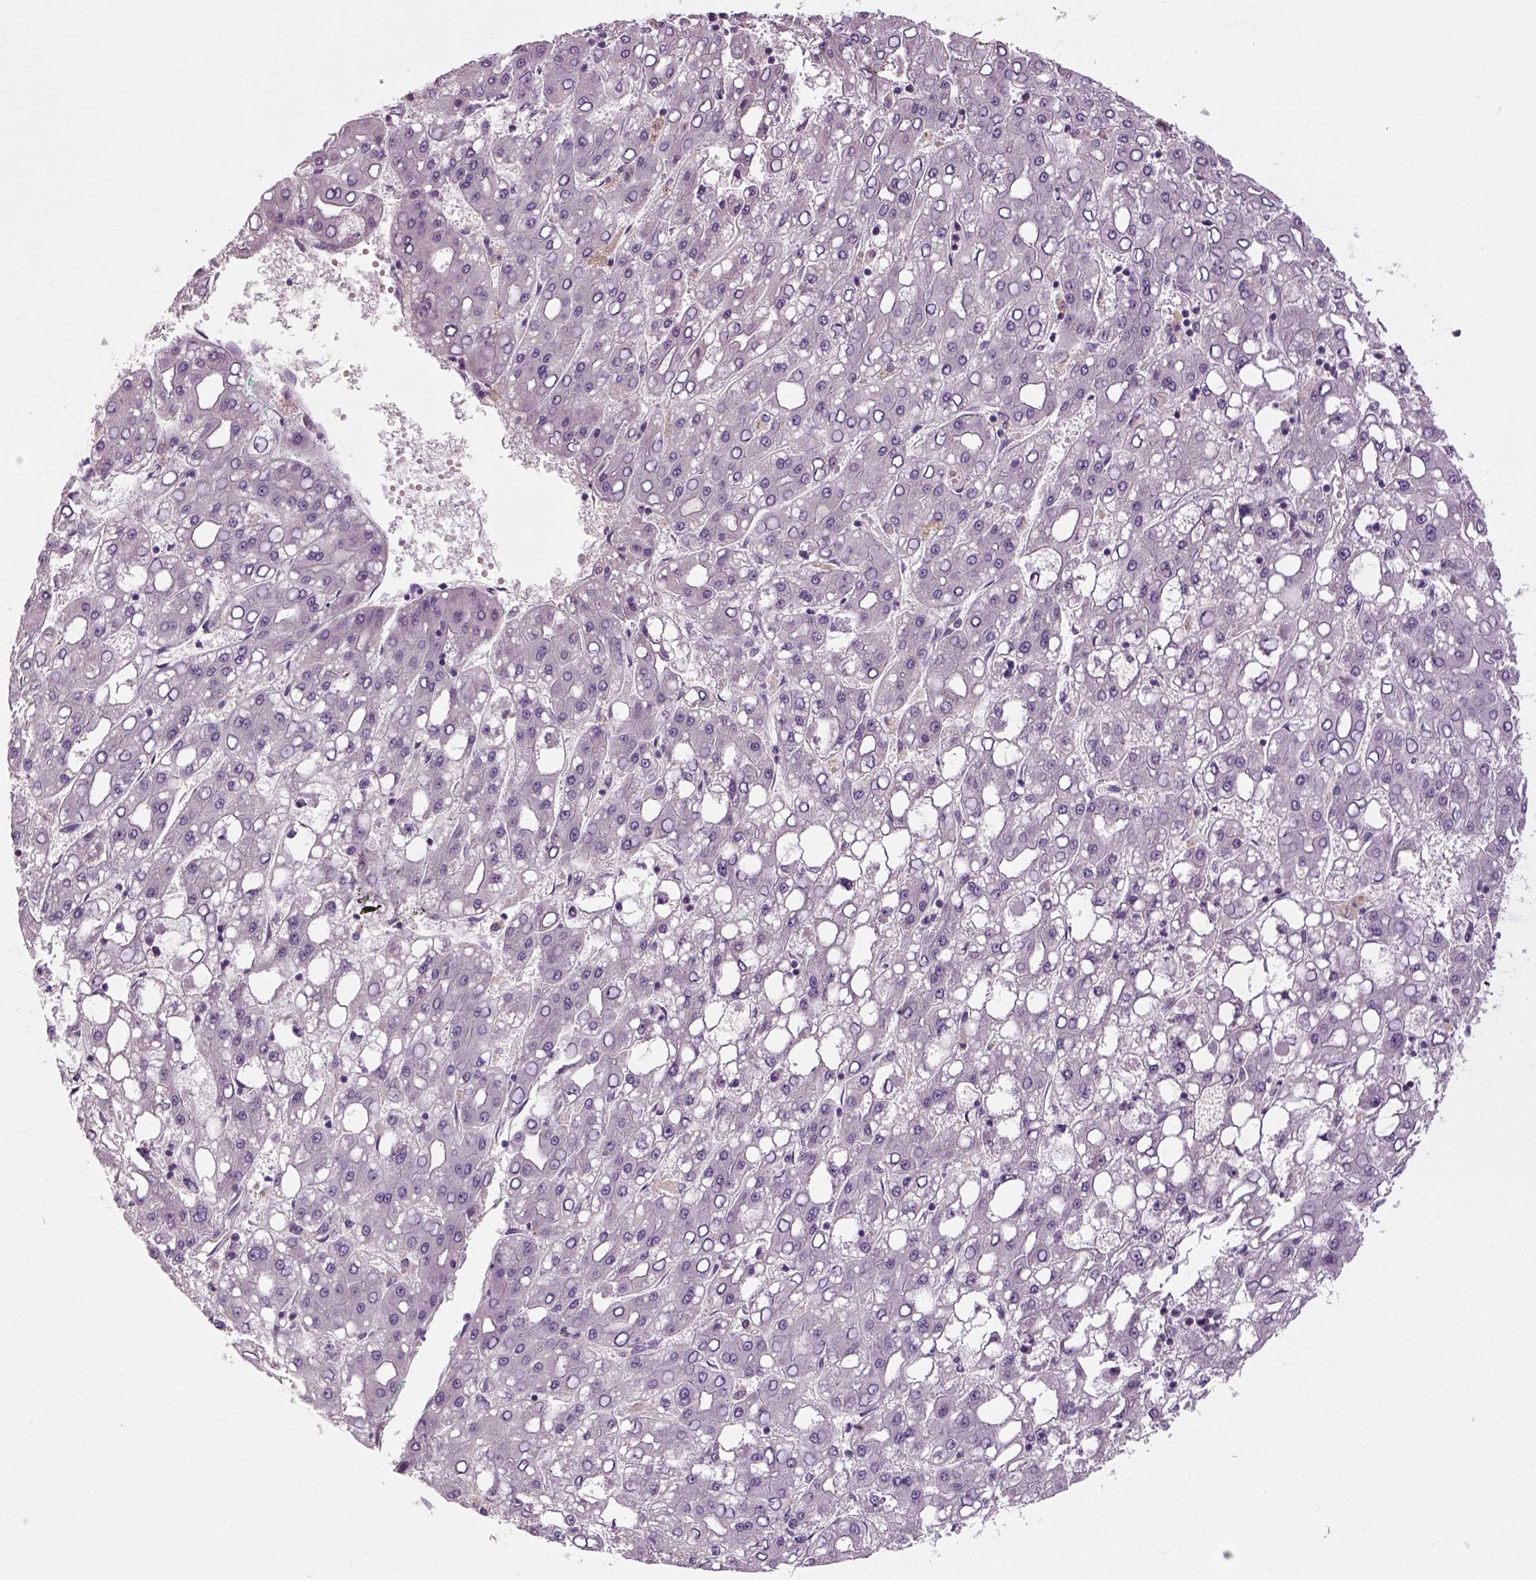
{"staining": {"intensity": "negative", "quantity": "none", "location": "none"}, "tissue": "liver cancer", "cell_type": "Tumor cells", "image_type": "cancer", "snomed": [{"axis": "morphology", "description": "Carcinoma, Hepatocellular, NOS"}, {"axis": "topography", "description": "Liver"}], "caption": "IHC micrograph of liver hepatocellular carcinoma stained for a protein (brown), which reveals no positivity in tumor cells. (DAB (3,3'-diaminobenzidine) immunohistochemistry with hematoxylin counter stain).", "gene": "NECAB1", "patient": {"sex": "male", "age": 65}}